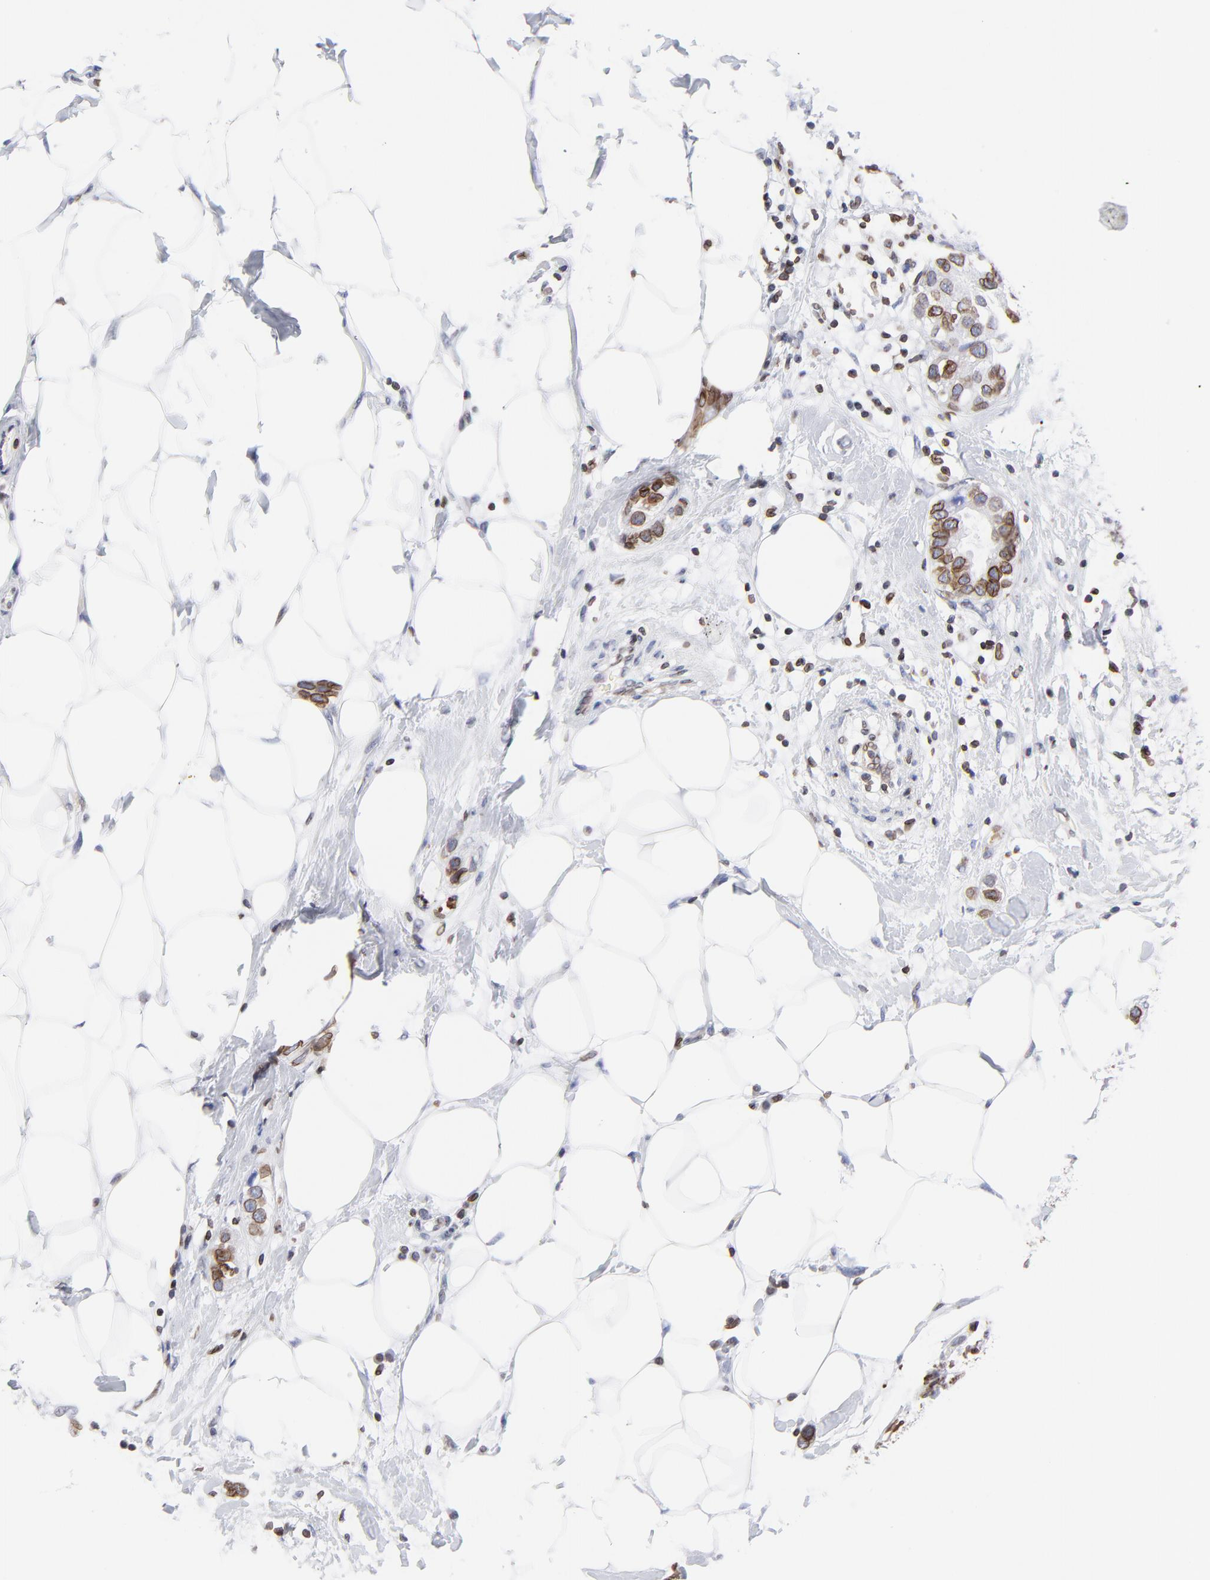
{"staining": {"intensity": "strong", "quantity": ">75%", "location": "cytoplasmic/membranous,nuclear"}, "tissue": "breast cancer", "cell_type": "Tumor cells", "image_type": "cancer", "snomed": [{"axis": "morphology", "description": "Normal tissue, NOS"}, {"axis": "morphology", "description": "Duct carcinoma"}, {"axis": "topography", "description": "Breast"}], "caption": "Breast cancer stained for a protein (brown) displays strong cytoplasmic/membranous and nuclear positive expression in about >75% of tumor cells.", "gene": "THAP7", "patient": {"sex": "female", "age": 50}}